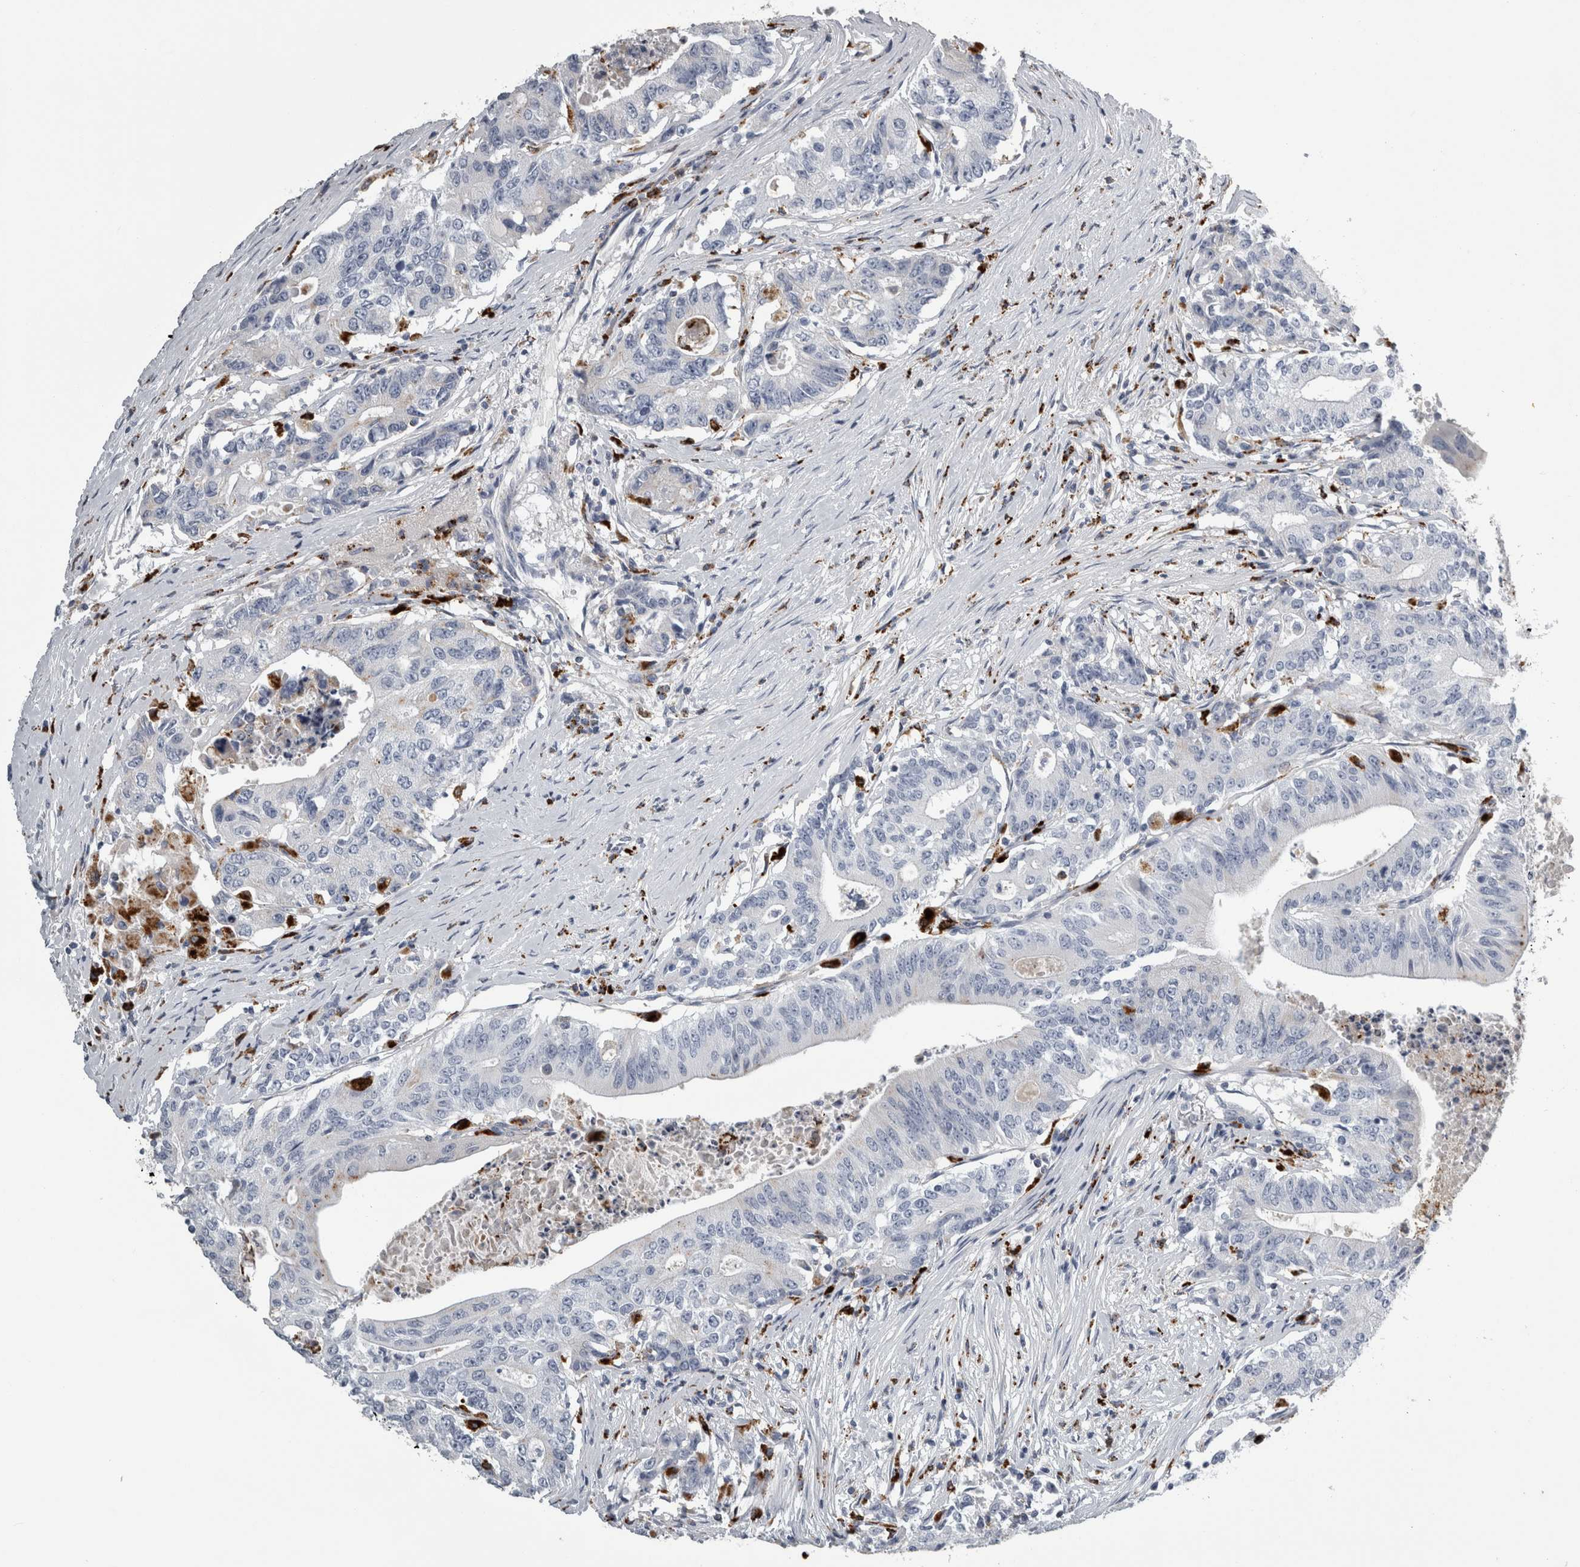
{"staining": {"intensity": "negative", "quantity": "none", "location": "none"}, "tissue": "colorectal cancer", "cell_type": "Tumor cells", "image_type": "cancer", "snomed": [{"axis": "morphology", "description": "Adenocarcinoma, NOS"}, {"axis": "topography", "description": "Colon"}], "caption": "Immunohistochemical staining of human colorectal cancer demonstrates no significant positivity in tumor cells.", "gene": "DPP7", "patient": {"sex": "female", "age": 77}}